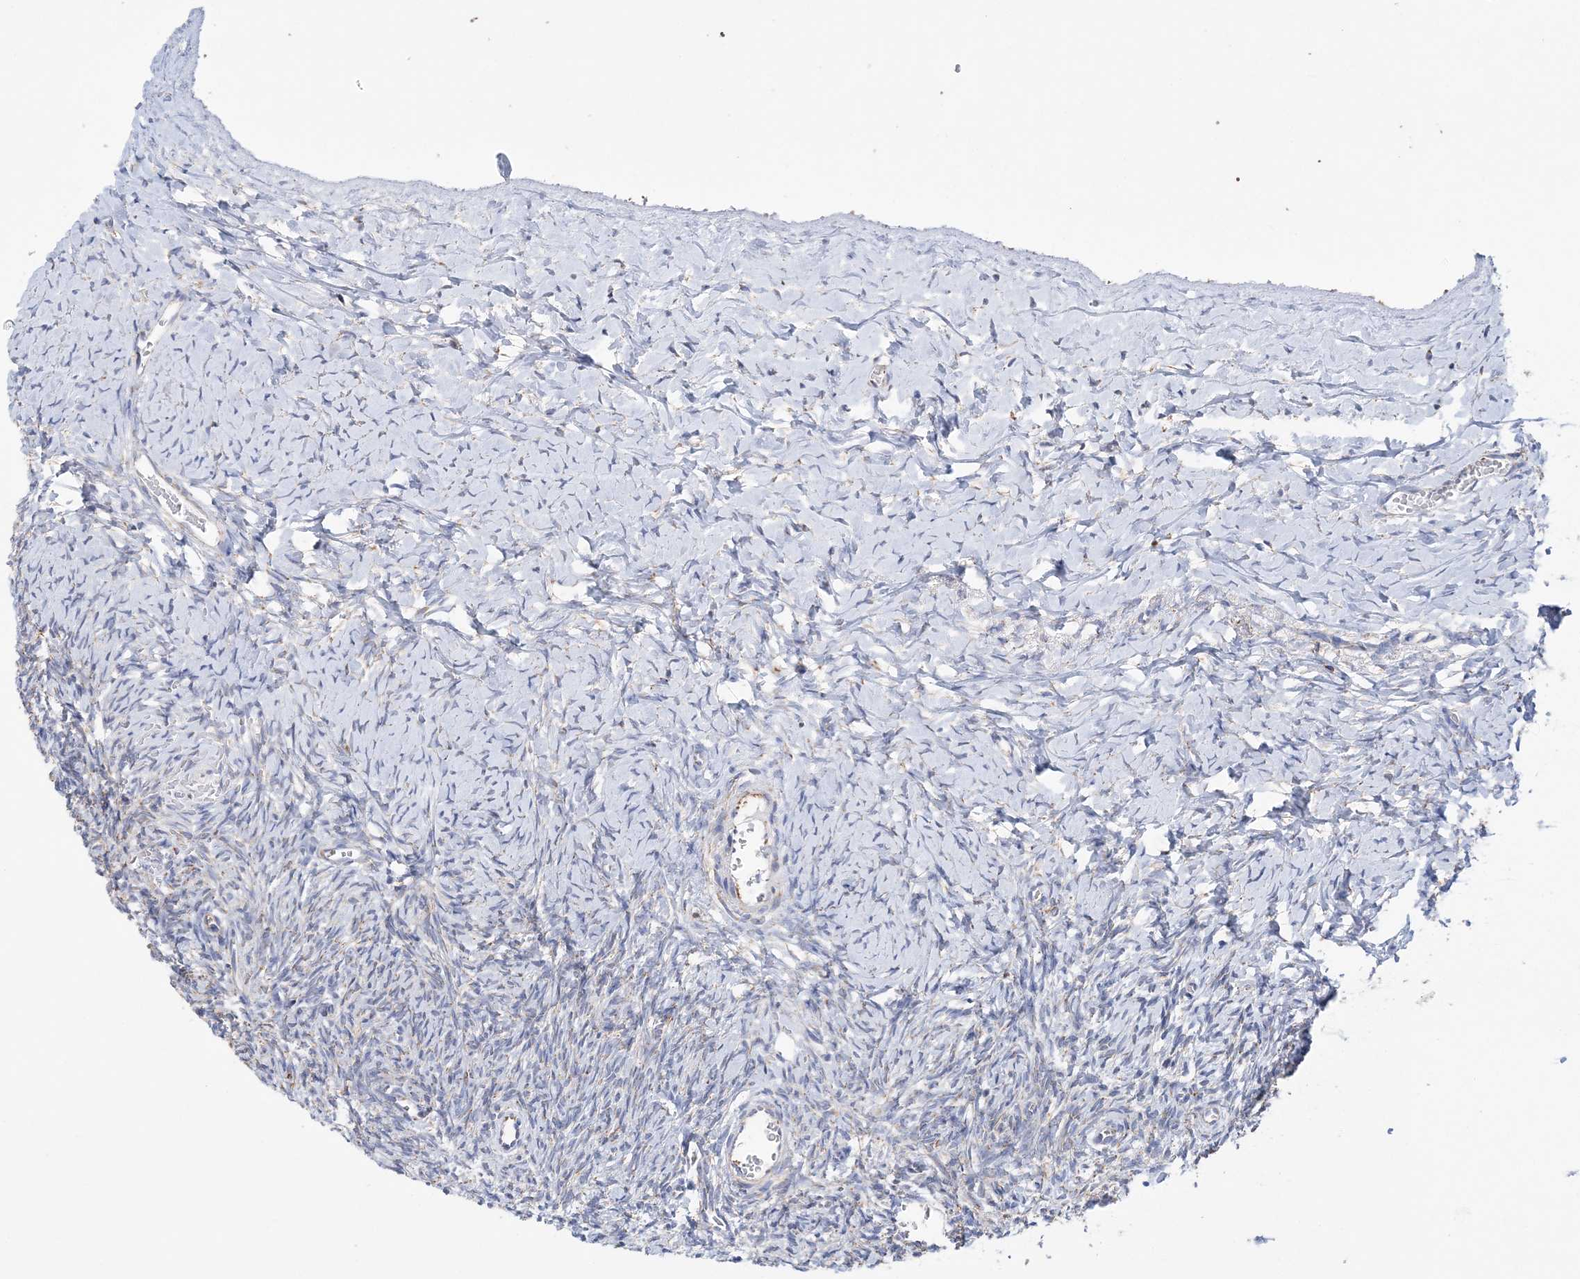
{"staining": {"intensity": "moderate", "quantity": ">75%", "location": "cytoplasmic/membranous"}, "tissue": "ovary", "cell_type": "Follicle cells", "image_type": "normal", "snomed": [{"axis": "morphology", "description": "Normal tissue, NOS"}, {"axis": "morphology", "description": "Developmental malformation"}, {"axis": "topography", "description": "Ovary"}], "caption": "Follicle cells display medium levels of moderate cytoplasmic/membranous expression in approximately >75% of cells in unremarkable ovary.", "gene": "TTC32", "patient": {"sex": "female", "age": 39}}